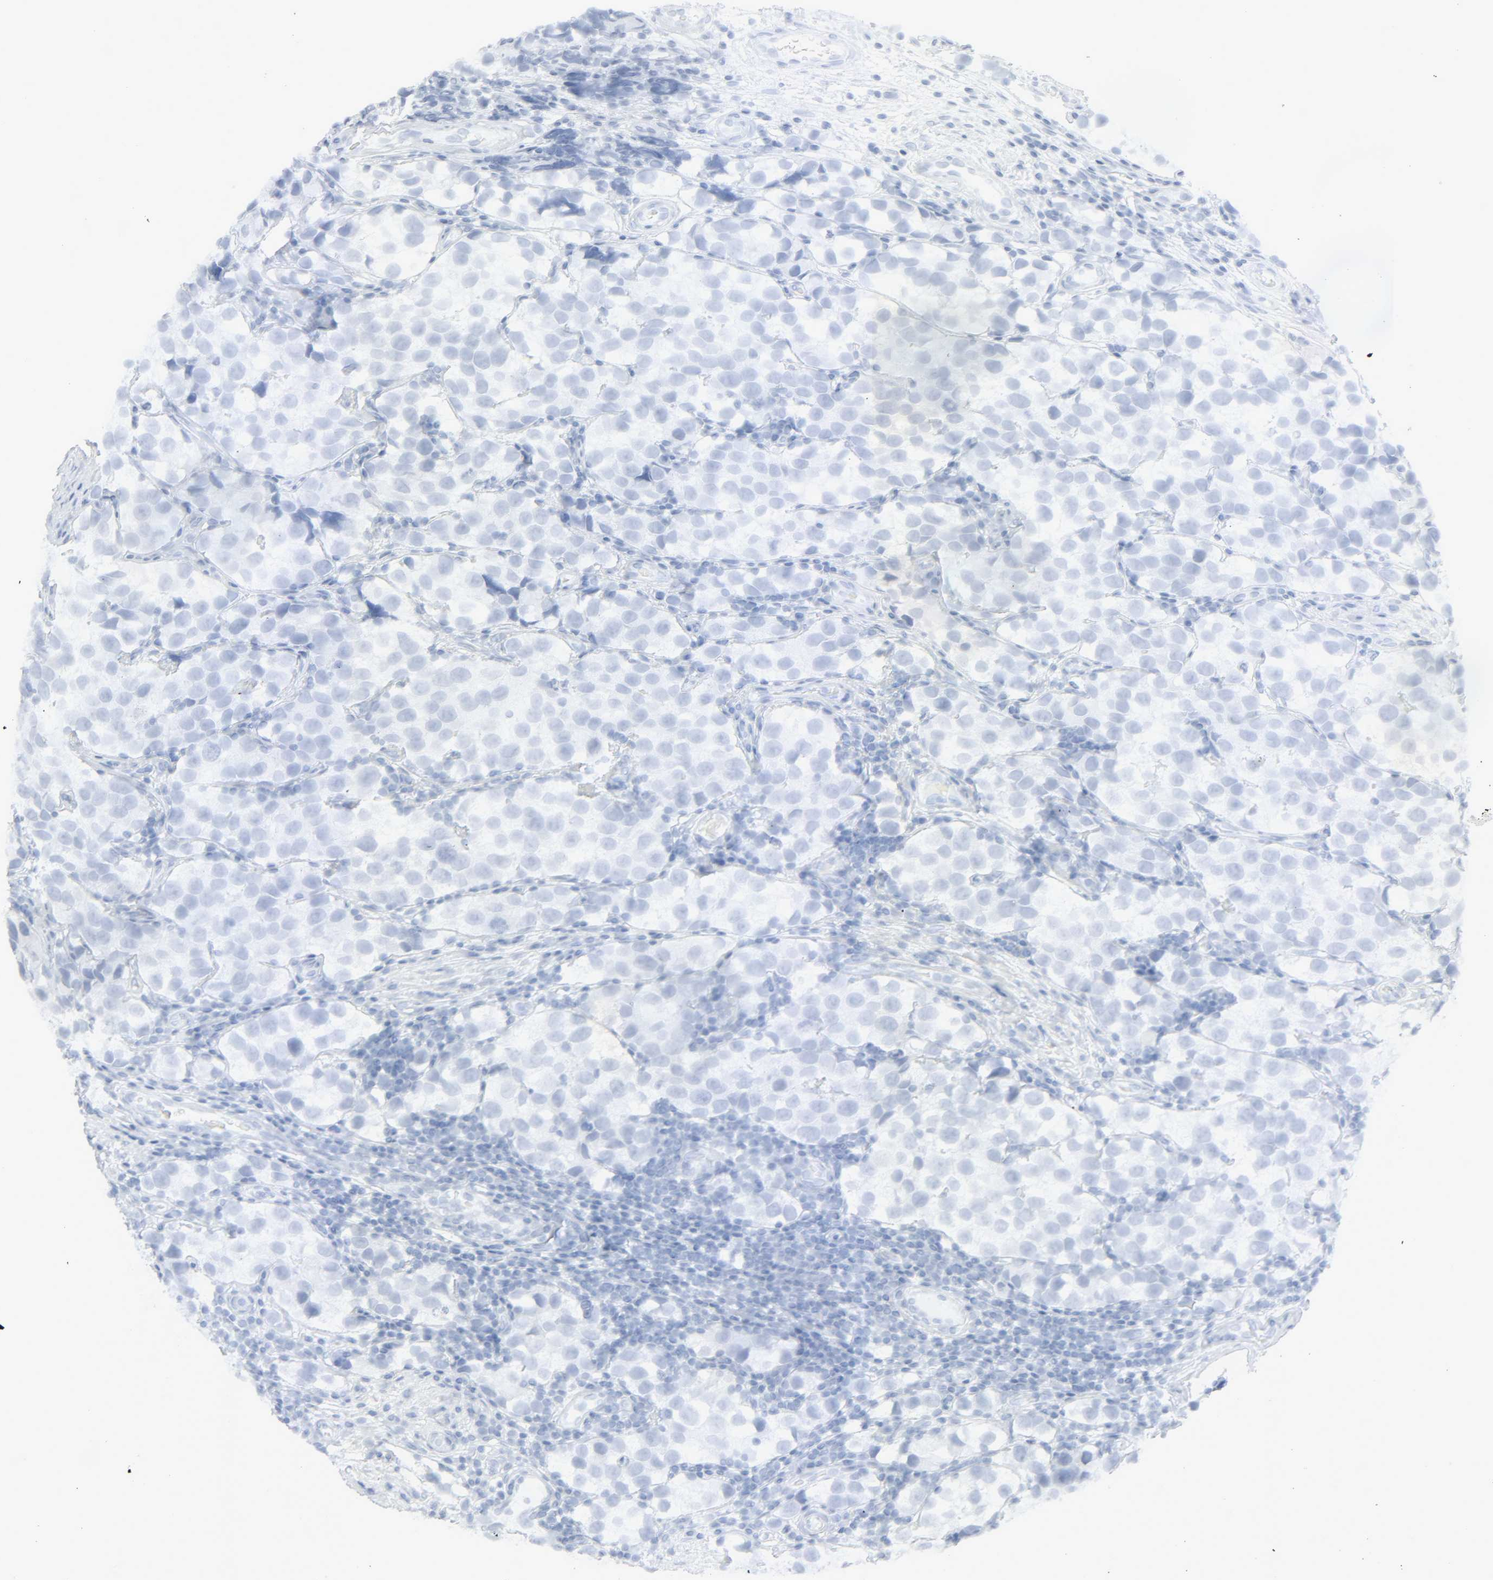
{"staining": {"intensity": "negative", "quantity": "none", "location": "none"}, "tissue": "testis cancer", "cell_type": "Tumor cells", "image_type": "cancer", "snomed": [{"axis": "morphology", "description": "Seminoma, NOS"}, {"axis": "topography", "description": "Testis"}], "caption": "This is a micrograph of immunohistochemistry staining of testis seminoma, which shows no positivity in tumor cells. Brightfield microscopy of IHC stained with DAB (3,3'-diaminobenzidine) (brown) and hematoxylin (blue), captured at high magnification.", "gene": "ZBTB16", "patient": {"sex": "male", "age": 39}}